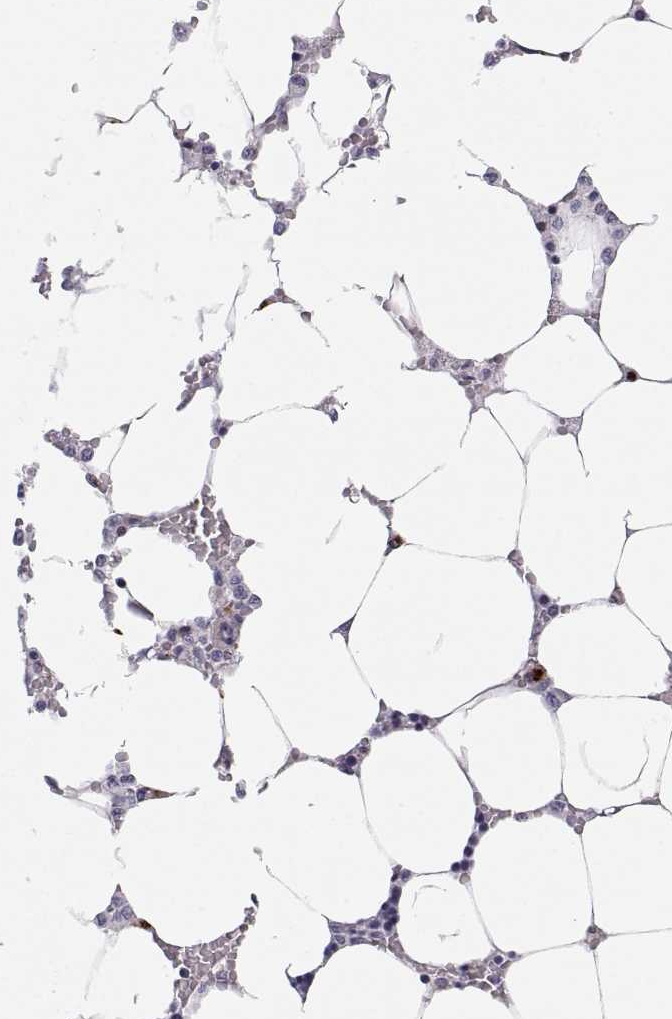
{"staining": {"intensity": "moderate", "quantity": "<25%", "location": "cytoplasmic/membranous"}, "tissue": "bone marrow", "cell_type": "Hematopoietic cells", "image_type": "normal", "snomed": [{"axis": "morphology", "description": "Normal tissue, NOS"}, {"axis": "topography", "description": "Bone marrow"}], "caption": "Hematopoietic cells display low levels of moderate cytoplasmic/membranous staining in about <25% of cells in normal human bone marrow.", "gene": "STARD13", "patient": {"sex": "male", "age": 64}}